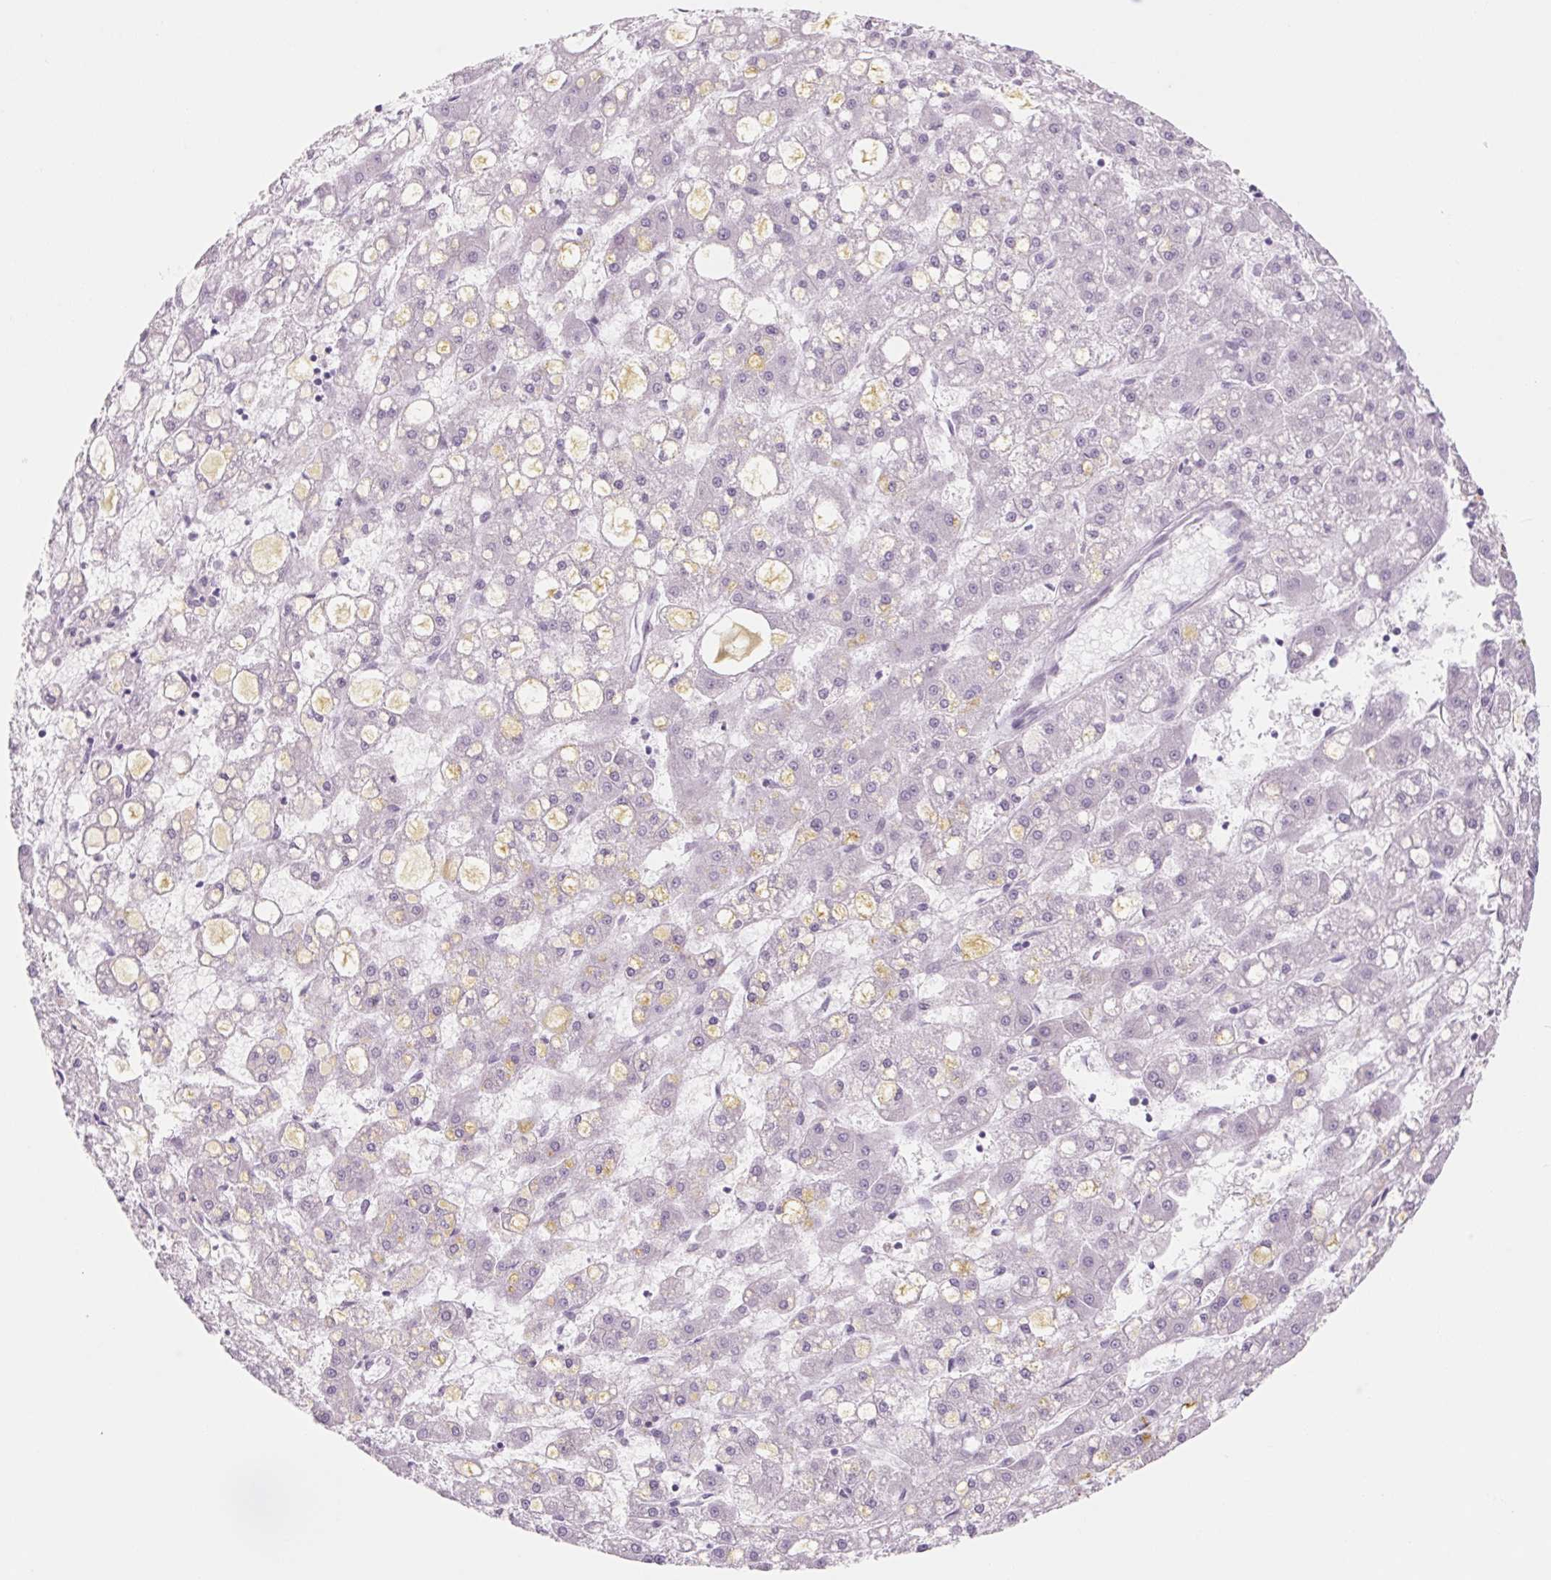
{"staining": {"intensity": "negative", "quantity": "none", "location": "none"}, "tissue": "liver cancer", "cell_type": "Tumor cells", "image_type": "cancer", "snomed": [{"axis": "morphology", "description": "Carcinoma, Hepatocellular, NOS"}, {"axis": "topography", "description": "Liver"}], "caption": "This is an IHC photomicrograph of human liver cancer (hepatocellular carcinoma). There is no staining in tumor cells.", "gene": "POU1F1", "patient": {"sex": "male", "age": 67}}